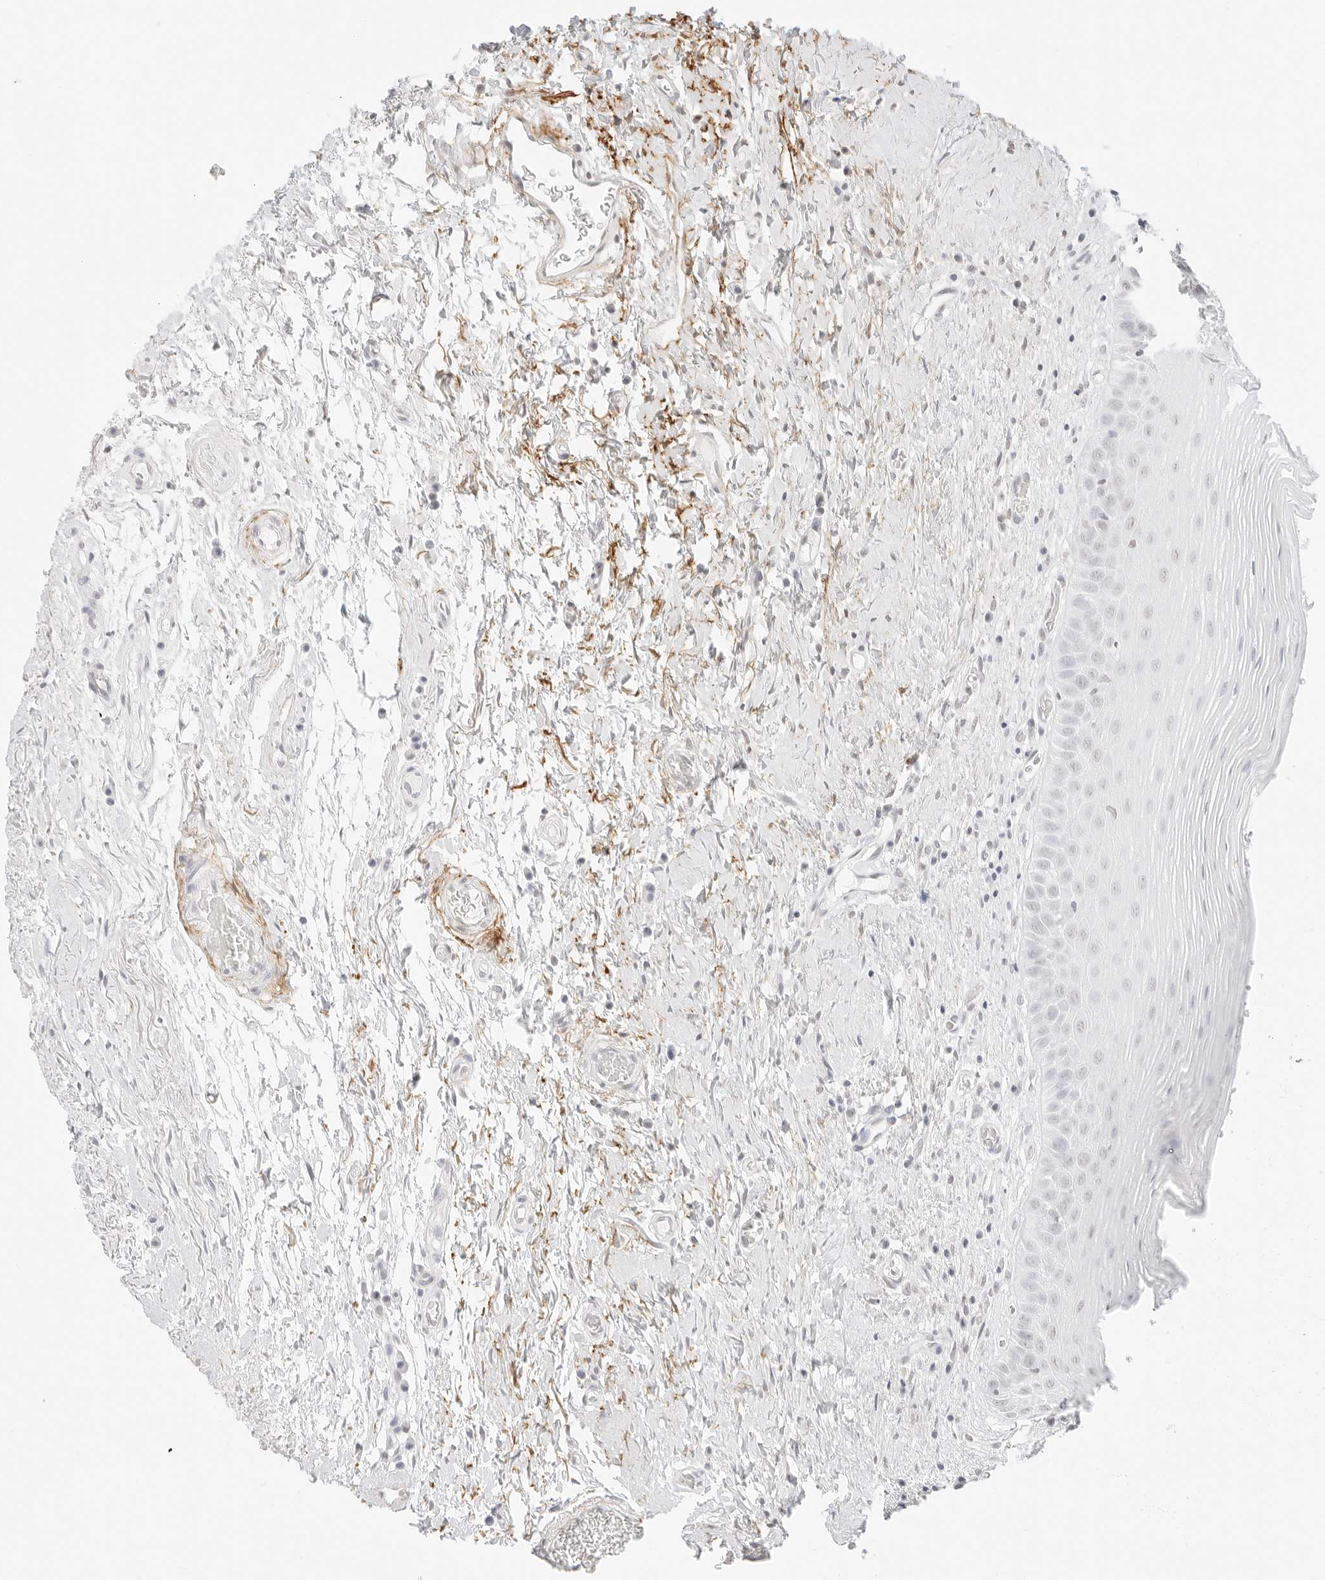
{"staining": {"intensity": "negative", "quantity": "none", "location": "none"}, "tissue": "oral mucosa", "cell_type": "Squamous epithelial cells", "image_type": "normal", "snomed": [{"axis": "morphology", "description": "Normal tissue, NOS"}, {"axis": "topography", "description": "Oral tissue"}], "caption": "Human oral mucosa stained for a protein using IHC displays no expression in squamous epithelial cells.", "gene": "FBLN5", "patient": {"sex": "male", "age": 82}}